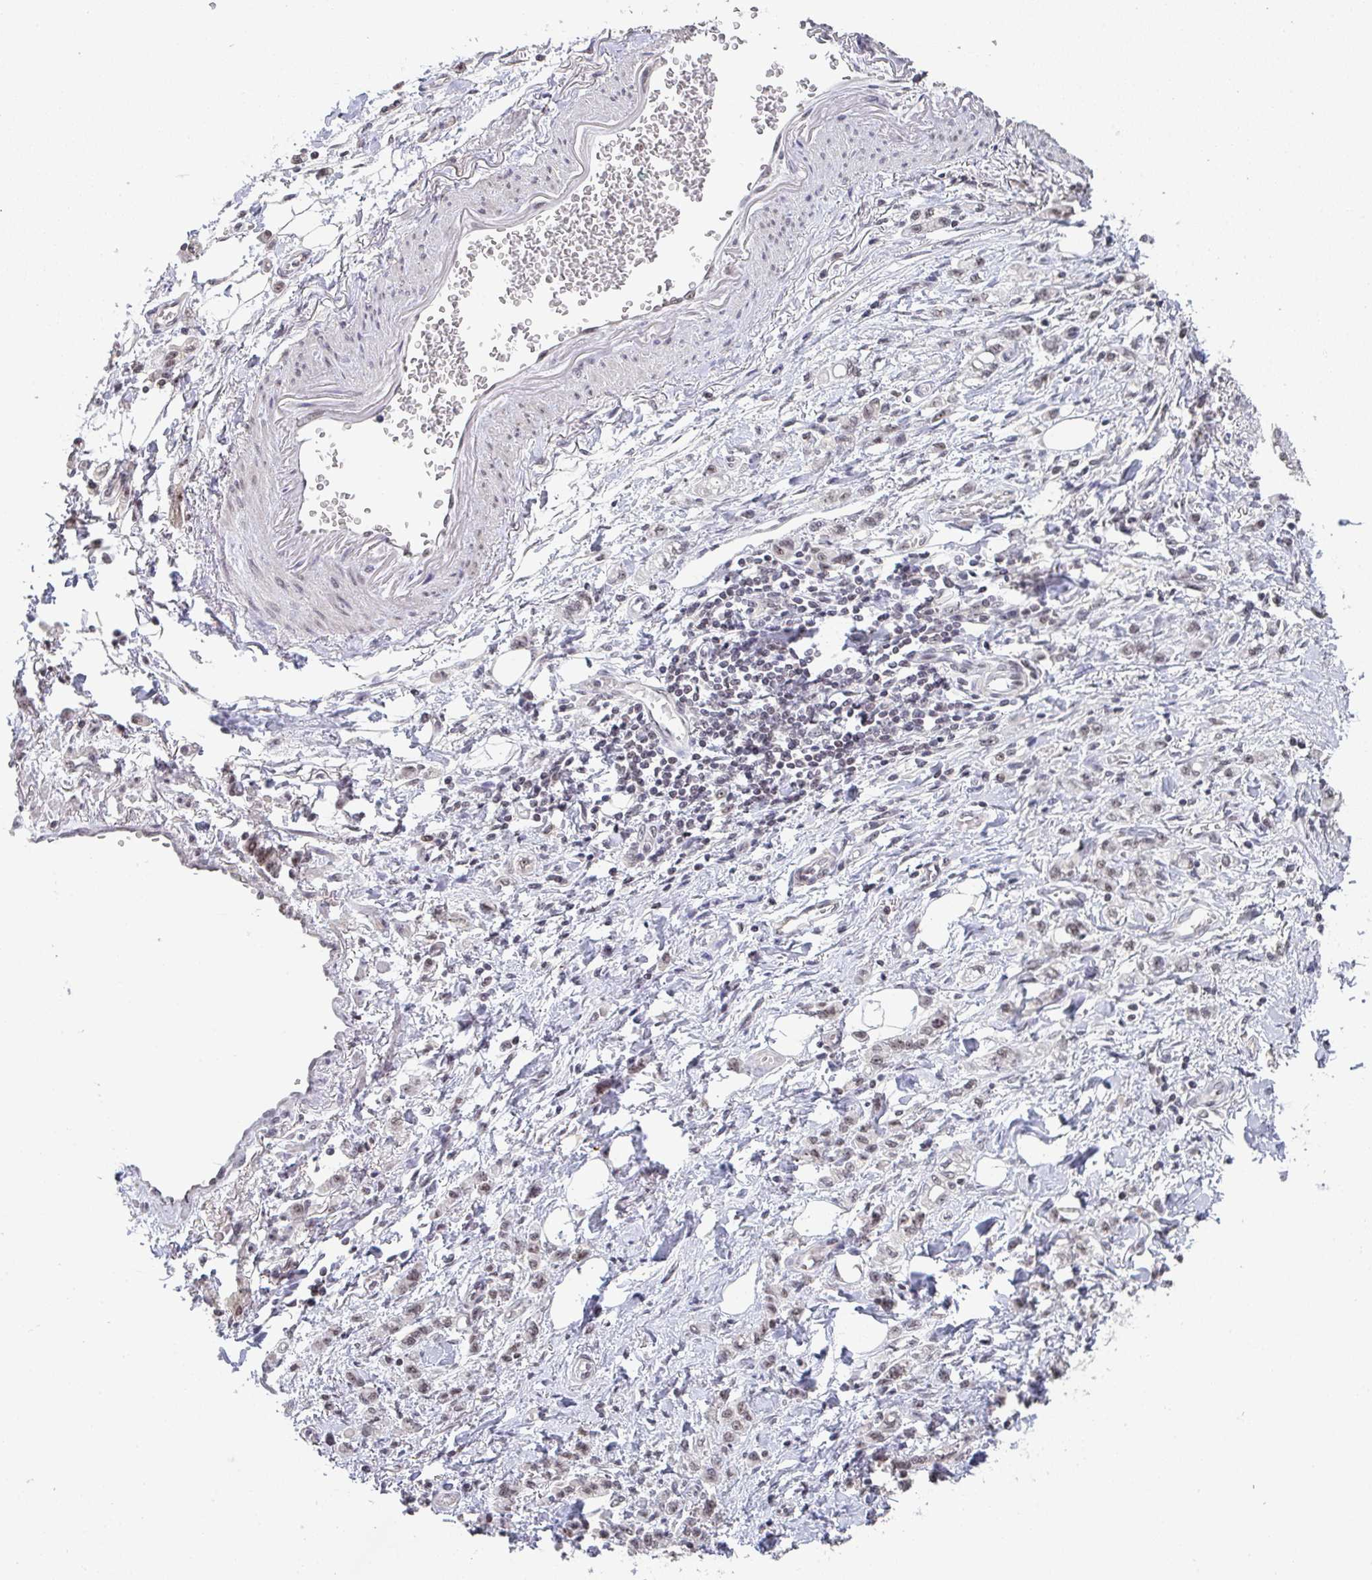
{"staining": {"intensity": "weak", "quantity": "25%-75%", "location": "nuclear"}, "tissue": "stomach cancer", "cell_type": "Tumor cells", "image_type": "cancer", "snomed": [{"axis": "morphology", "description": "Adenocarcinoma, NOS"}, {"axis": "topography", "description": "Stomach"}], "caption": "Stomach cancer stained with a brown dye reveals weak nuclear positive positivity in about 25%-75% of tumor cells.", "gene": "DKC1", "patient": {"sex": "male", "age": 77}}